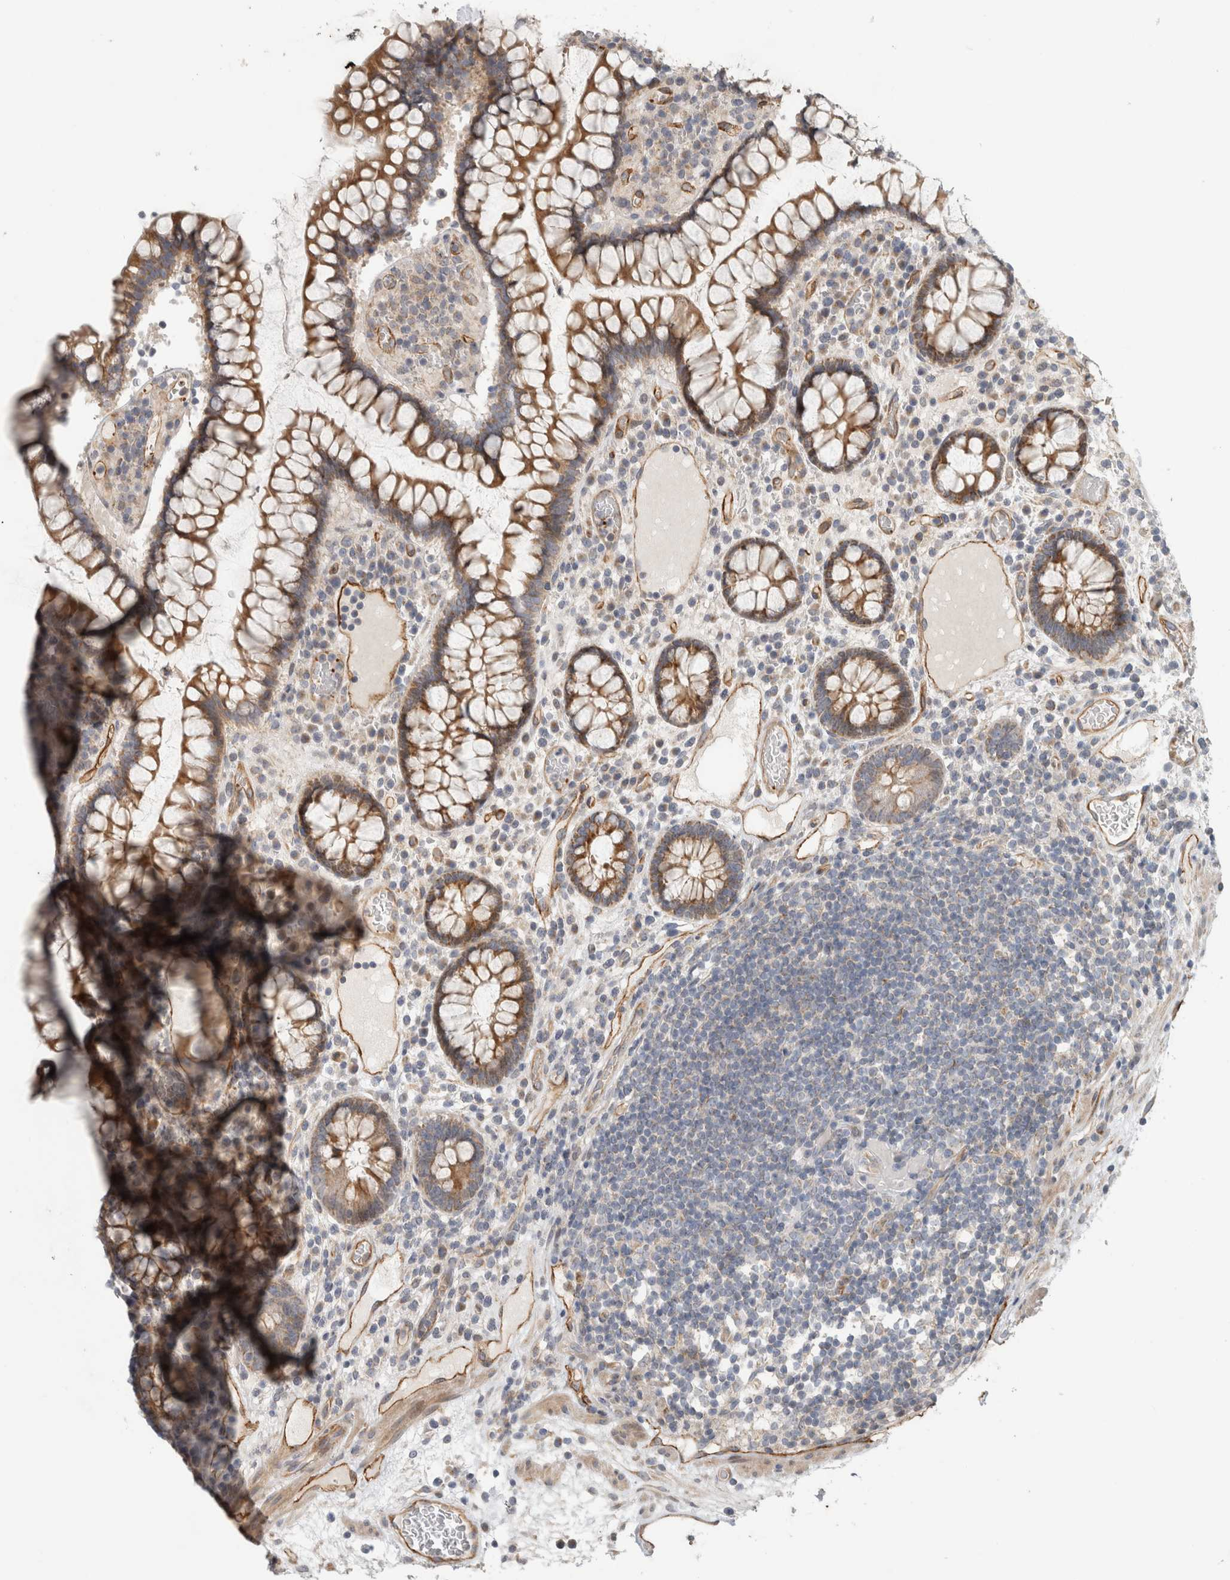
{"staining": {"intensity": "moderate", "quantity": ">75%", "location": "cytoplasmic/membranous"}, "tissue": "colon", "cell_type": "Endothelial cells", "image_type": "normal", "snomed": [{"axis": "morphology", "description": "Normal tissue, NOS"}, {"axis": "topography", "description": "Colon"}], "caption": "Immunohistochemical staining of normal colon displays >75% levels of moderate cytoplasmic/membranous protein expression in about >75% of endothelial cells.", "gene": "KPNA5", "patient": {"sex": "female", "age": 79}}